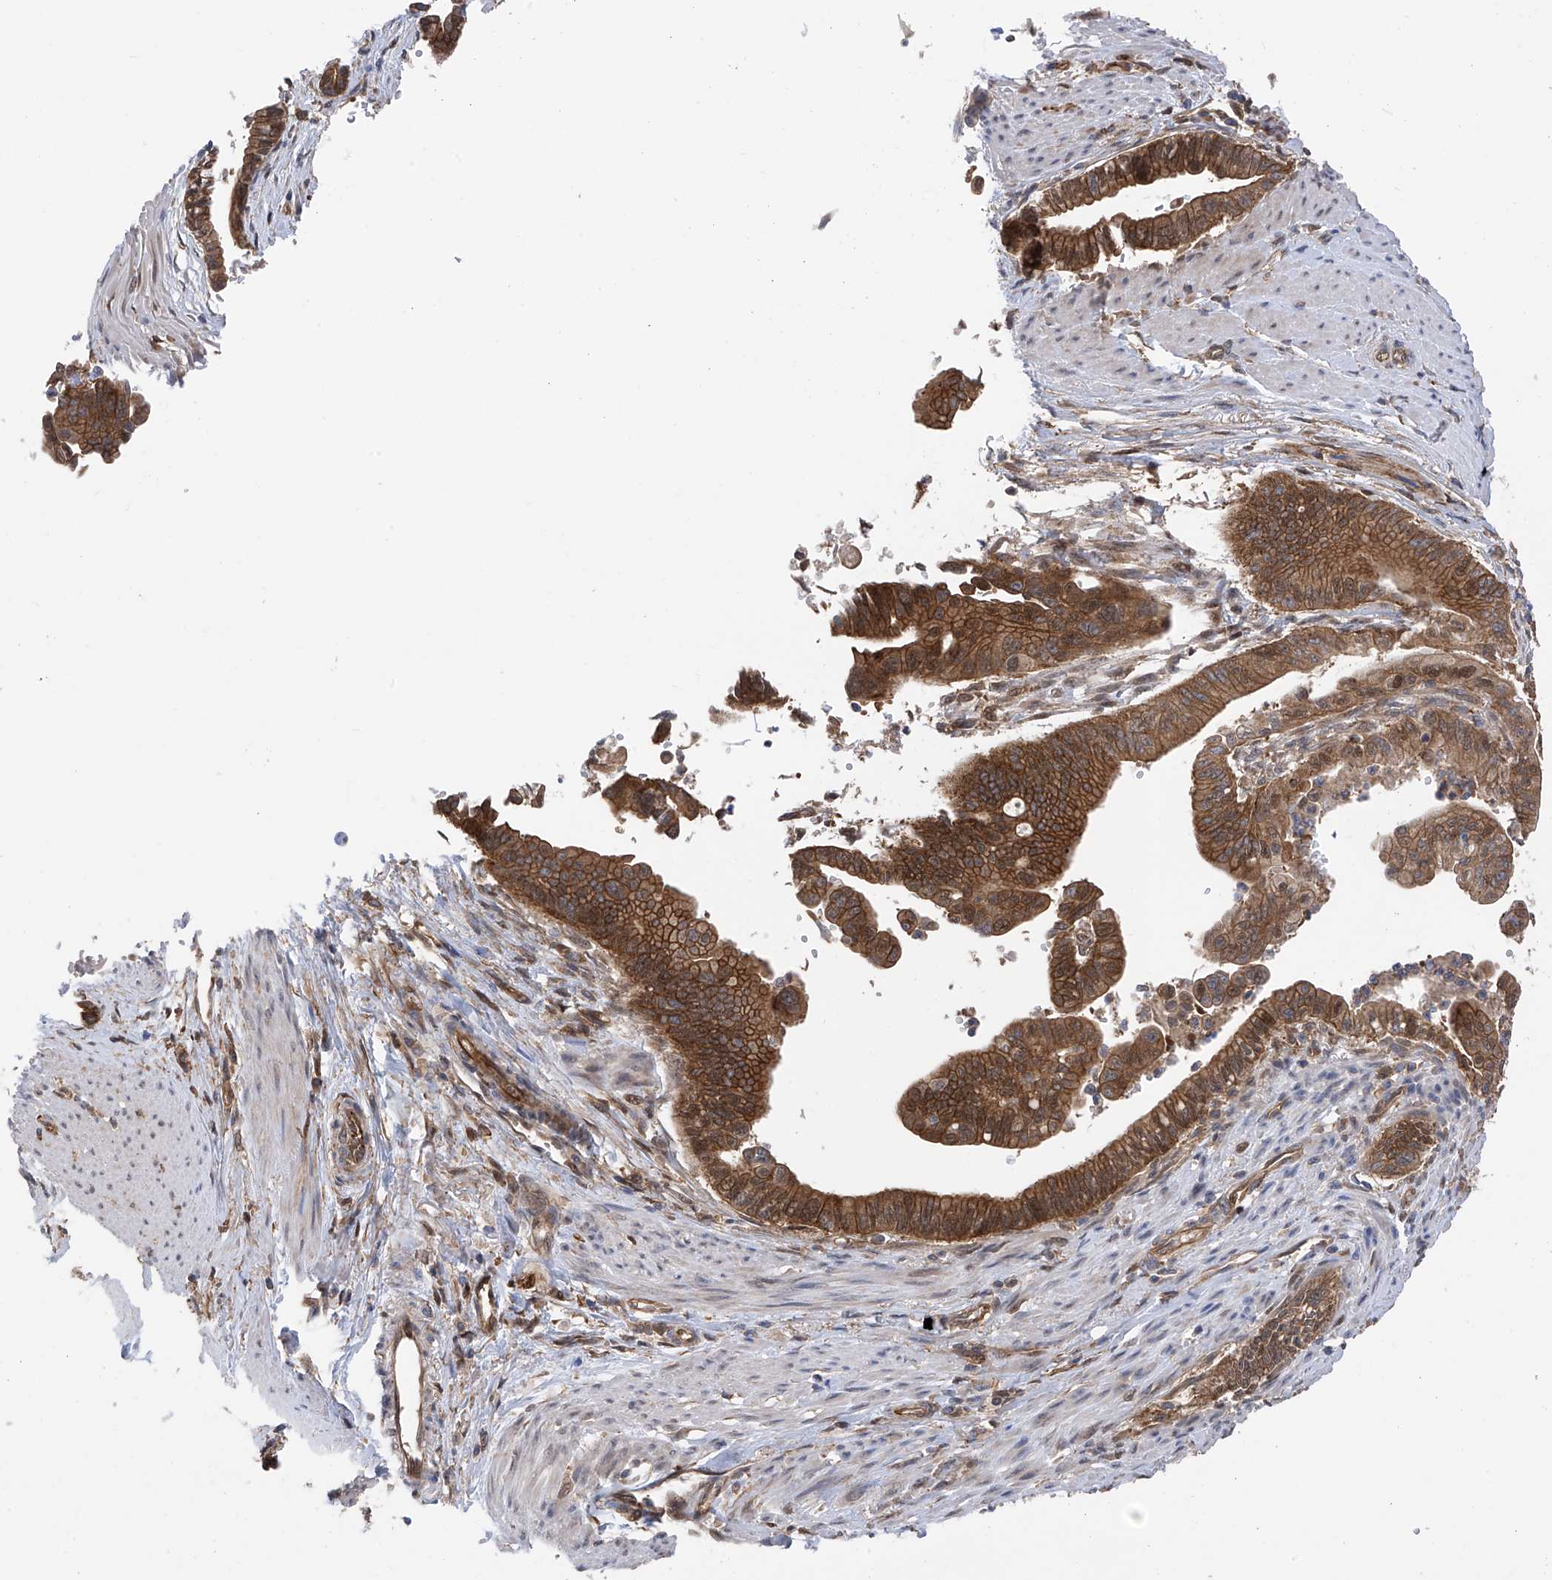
{"staining": {"intensity": "strong", "quantity": ">75%", "location": "cytoplasmic/membranous"}, "tissue": "pancreatic cancer", "cell_type": "Tumor cells", "image_type": "cancer", "snomed": [{"axis": "morphology", "description": "Adenocarcinoma, NOS"}, {"axis": "topography", "description": "Pancreas"}], "caption": "Tumor cells display strong cytoplasmic/membranous expression in approximately >75% of cells in pancreatic cancer (adenocarcinoma).", "gene": "CHPF", "patient": {"sex": "male", "age": 70}}